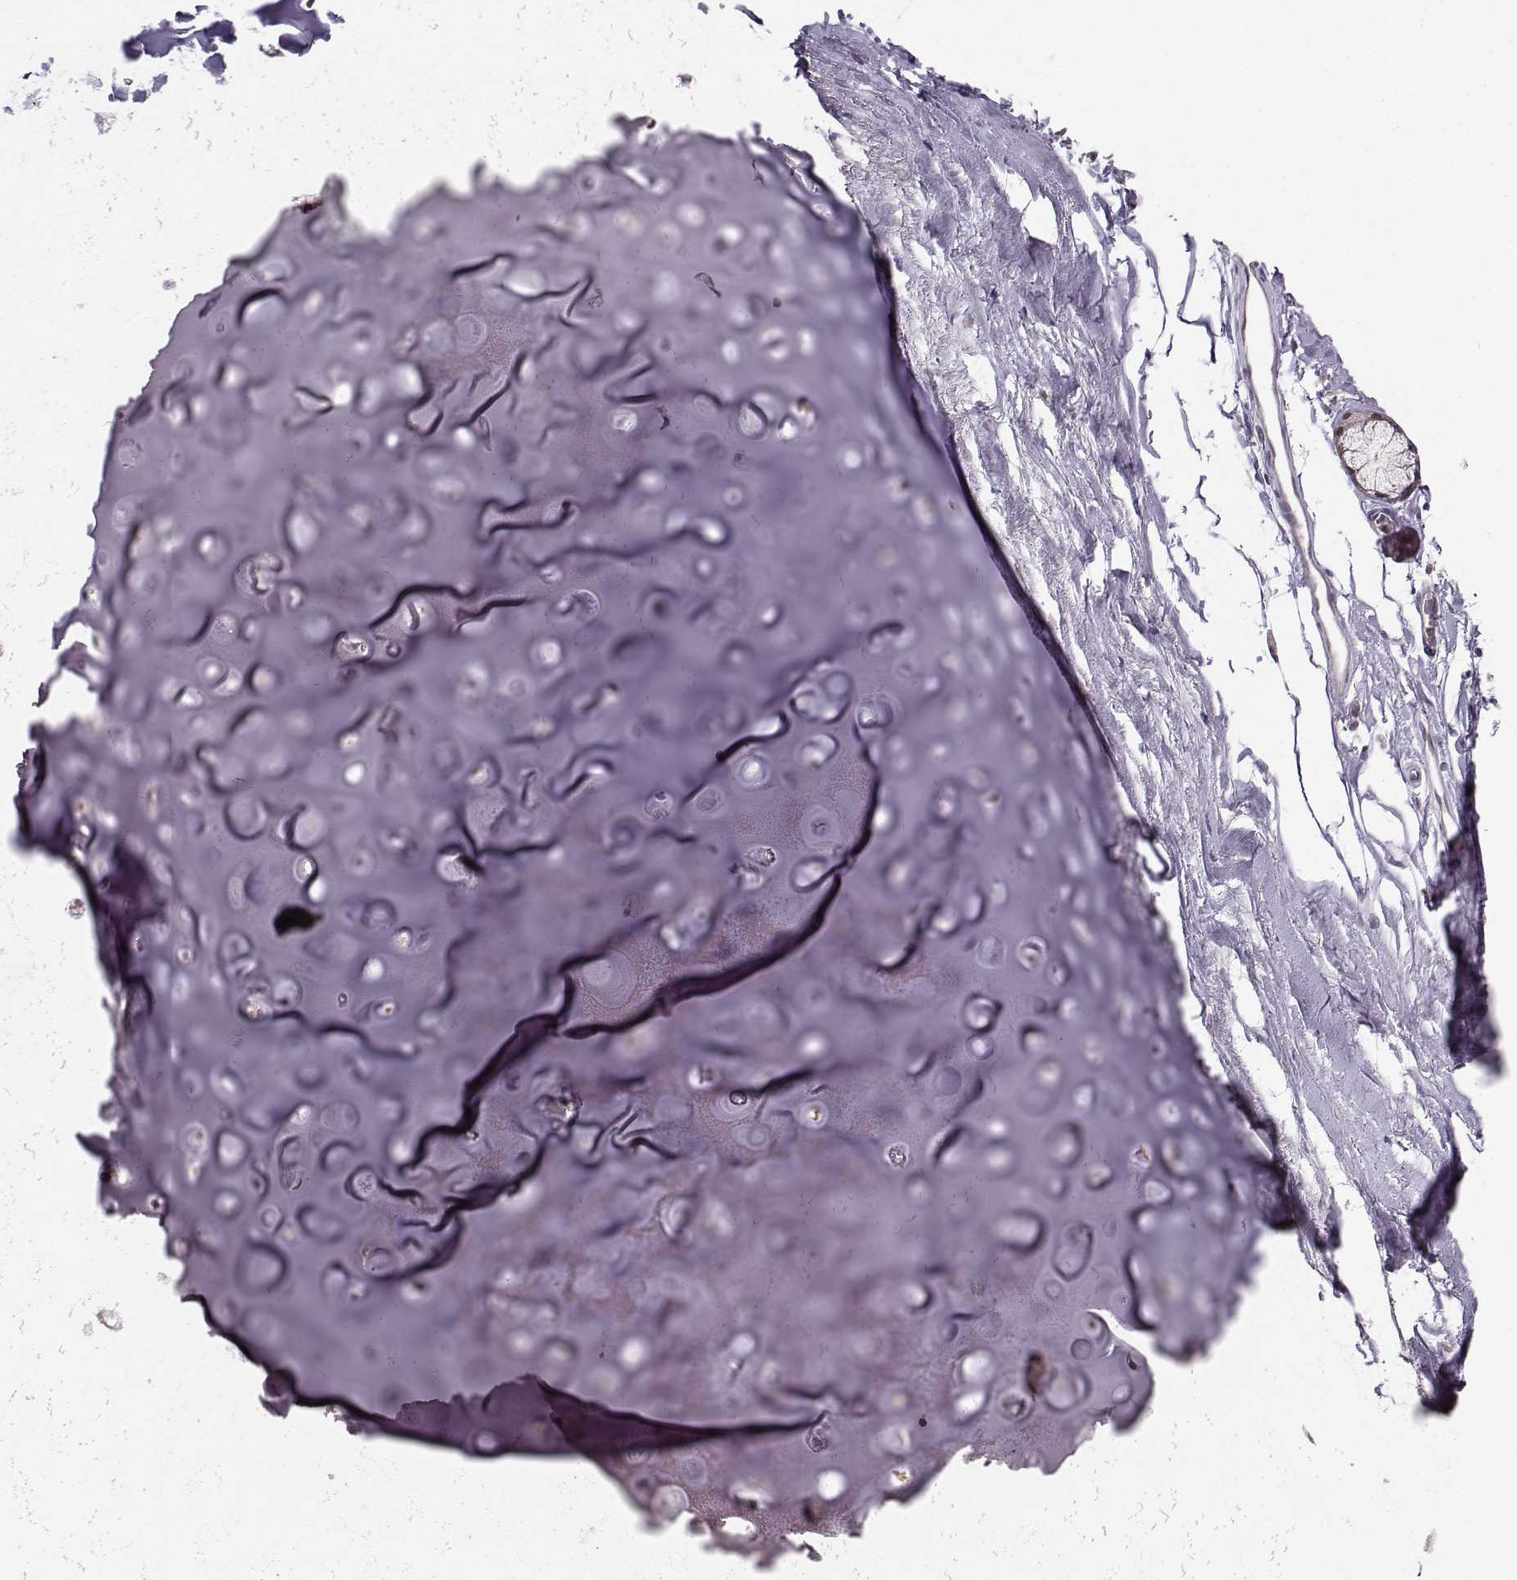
{"staining": {"intensity": "negative", "quantity": "none", "location": "none"}, "tissue": "soft tissue", "cell_type": "Chondrocytes", "image_type": "normal", "snomed": [{"axis": "morphology", "description": "Normal tissue, NOS"}, {"axis": "topography", "description": "Cartilage tissue"}, {"axis": "topography", "description": "Bronchus"}], "caption": "The image shows no staining of chondrocytes in normal soft tissue.", "gene": "PKP2", "patient": {"sex": "female", "age": 79}}